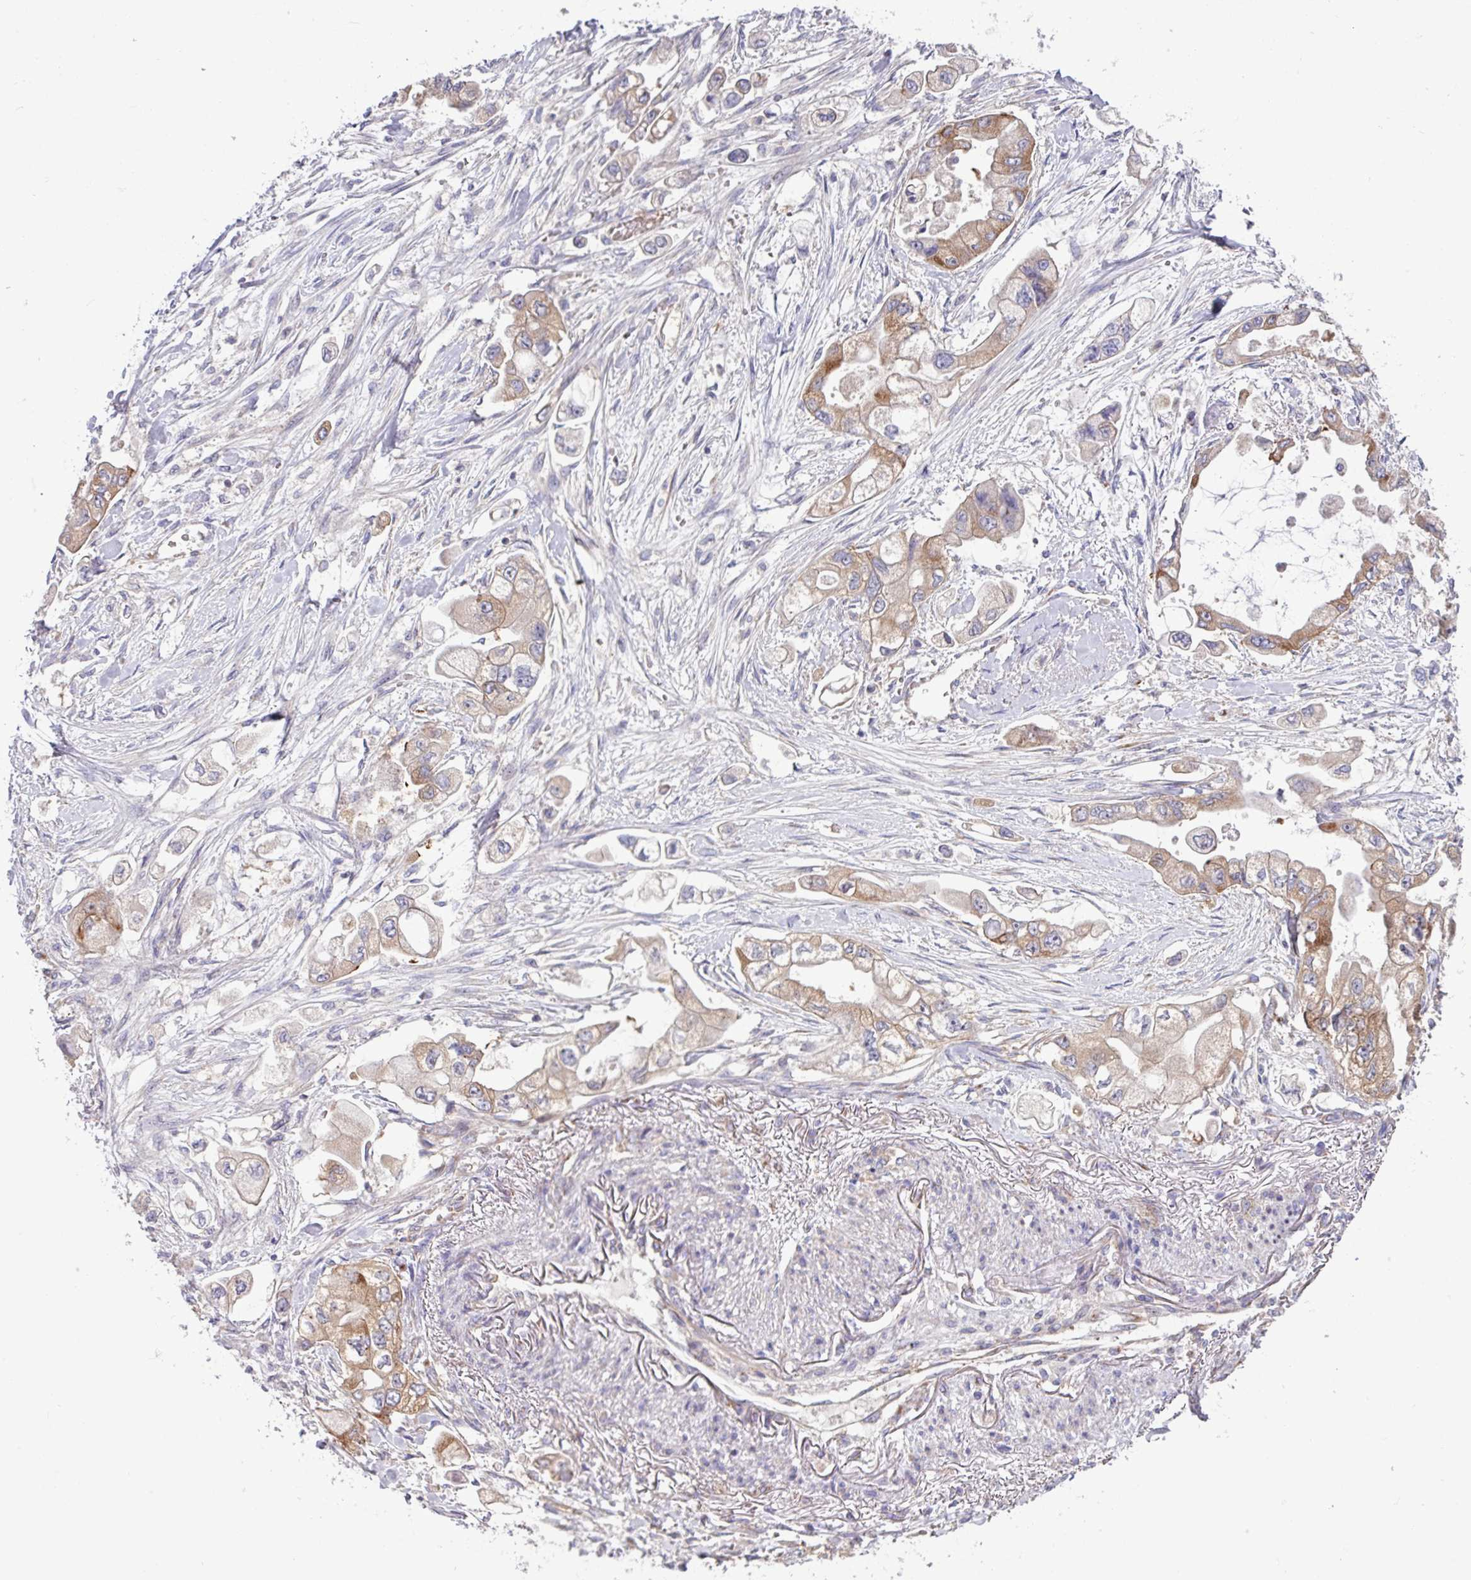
{"staining": {"intensity": "weak", "quantity": ">75%", "location": "cytoplasmic/membranous"}, "tissue": "stomach cancer", "cell_type": "Tumor cells", "image_type": "cancer", "snomed": [{"axis": "morphology", "description": "Adenocarcinoma, NOS"}, {"axis": "topography", "description": "Stomach"}], "caption": "The histopathology image displays a brown stain indicating the presence of a protein in the cytoplasmic/membranous of tumor cells in stomach cancer (adenocarcinoma).", "gene": "LSM12", "patient": {"sex": "male", "age": 62}}